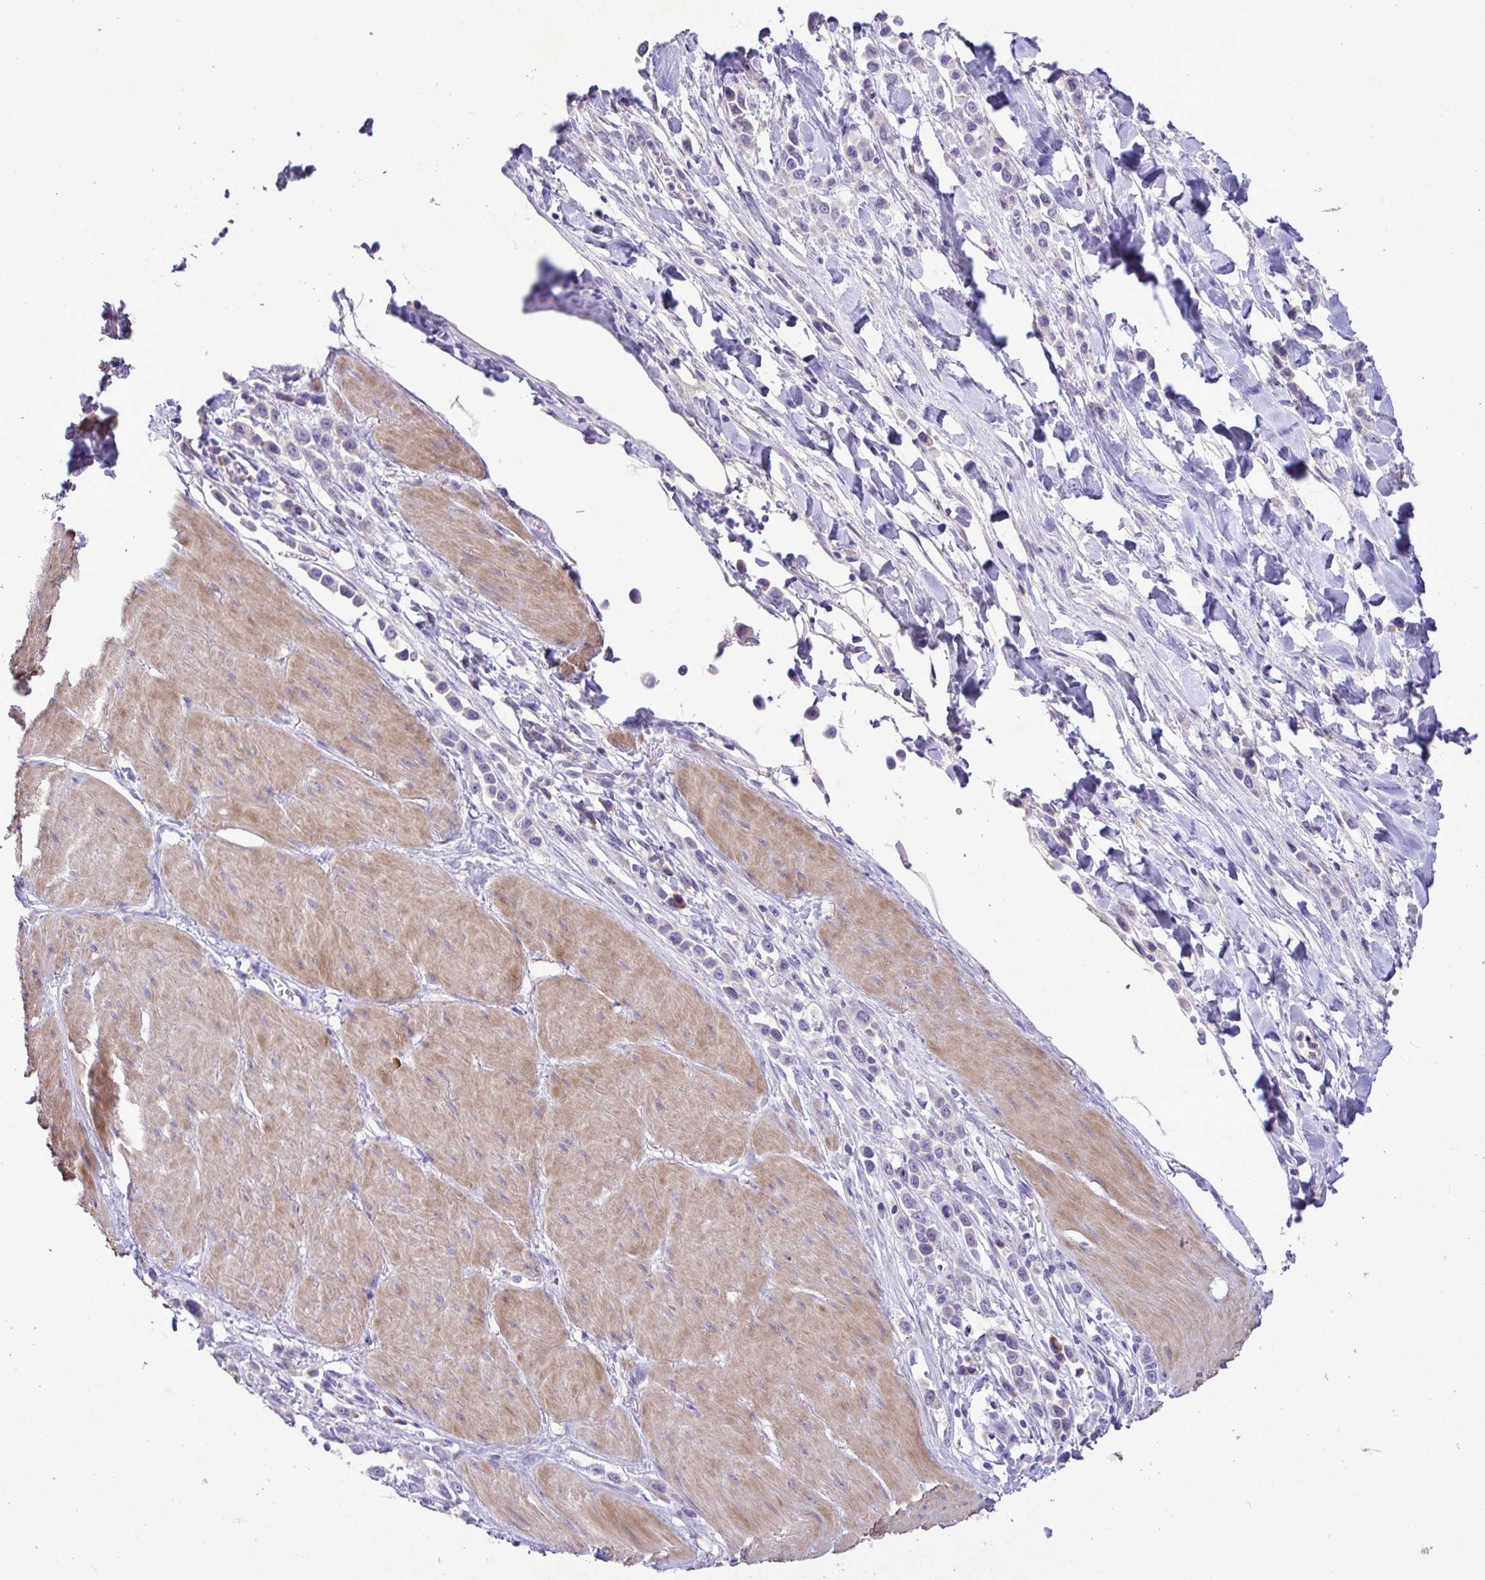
{"staining": {"intensity": "negative", "quantity": "none", "location": "none"}, "tissue": "stomach cancer", "cell_type": "Tumor cells", "image_type": "cancer", "snomed": [{"axis": "morphology", "description": "Adenocarcinoma, NOS"}, {"axis": "topography", "description": "Stomach"}], "caption": "Tumor cells are negative for brown protein staining in stomach cancer.", "gene": "FAM86B1", "patient": {"sex": "male", "age": 47}}